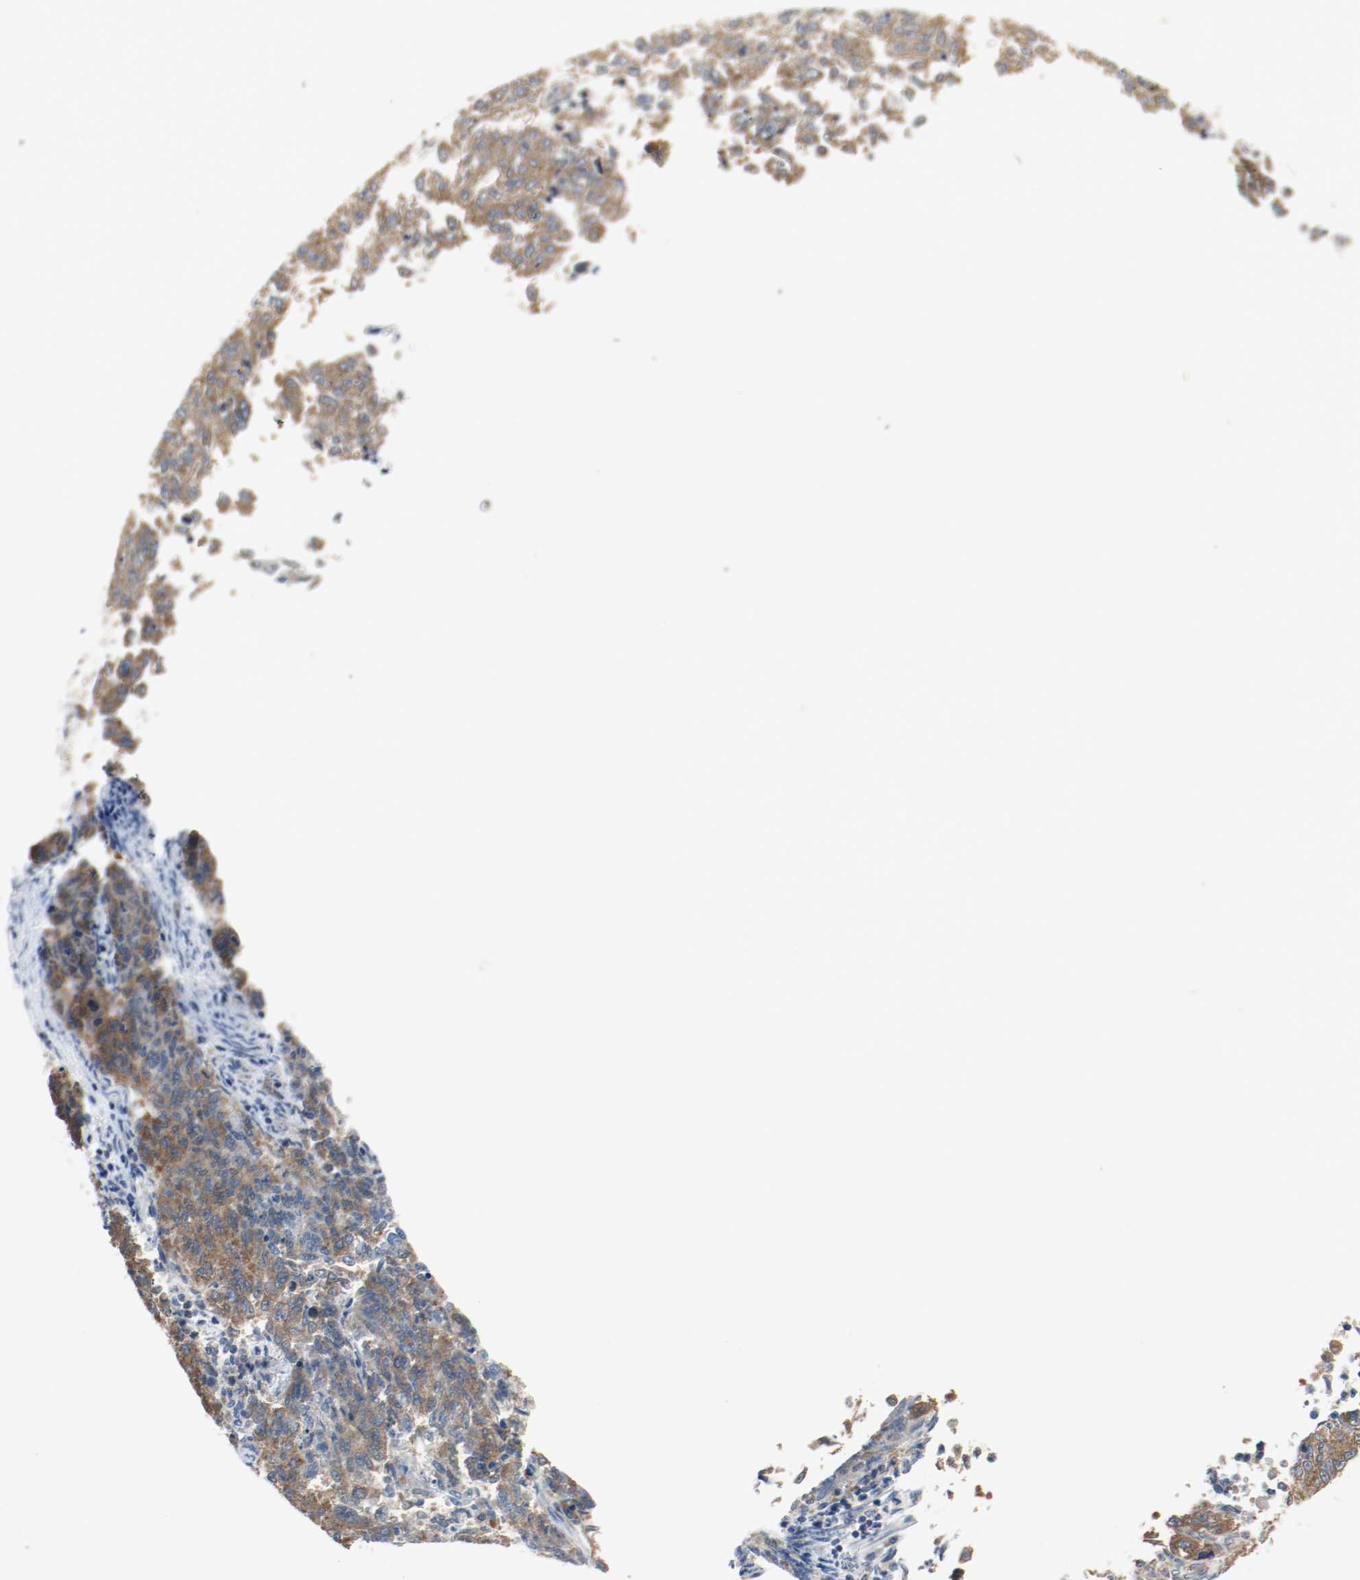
{"staining": {"intensity": "strong", "quantity": ">75%", "location": "cytoplasmic/membranous"}, "tissue": "endometrial cancer", "cell_type": "Tumor cells", "image_type": "cancer", "snomed": [{"axis": "morphology", "description": "Adenocarcinoma, NOS"}, {"axis": "topography", "description": "Endometrium"}], "caption": "Immunohistochemistry (IHC) (DAB (3,3'-diaminobenzidine)) staining of human endometrial cancer exhibits strong cytoplasmic/membranous protein expression in approximately >75% of tumor cells. (DAB IHC, brown staining for protein, blue staining for nuclei).", "gene": "HGS", "patient": {"sex": "female", "age": 42}}